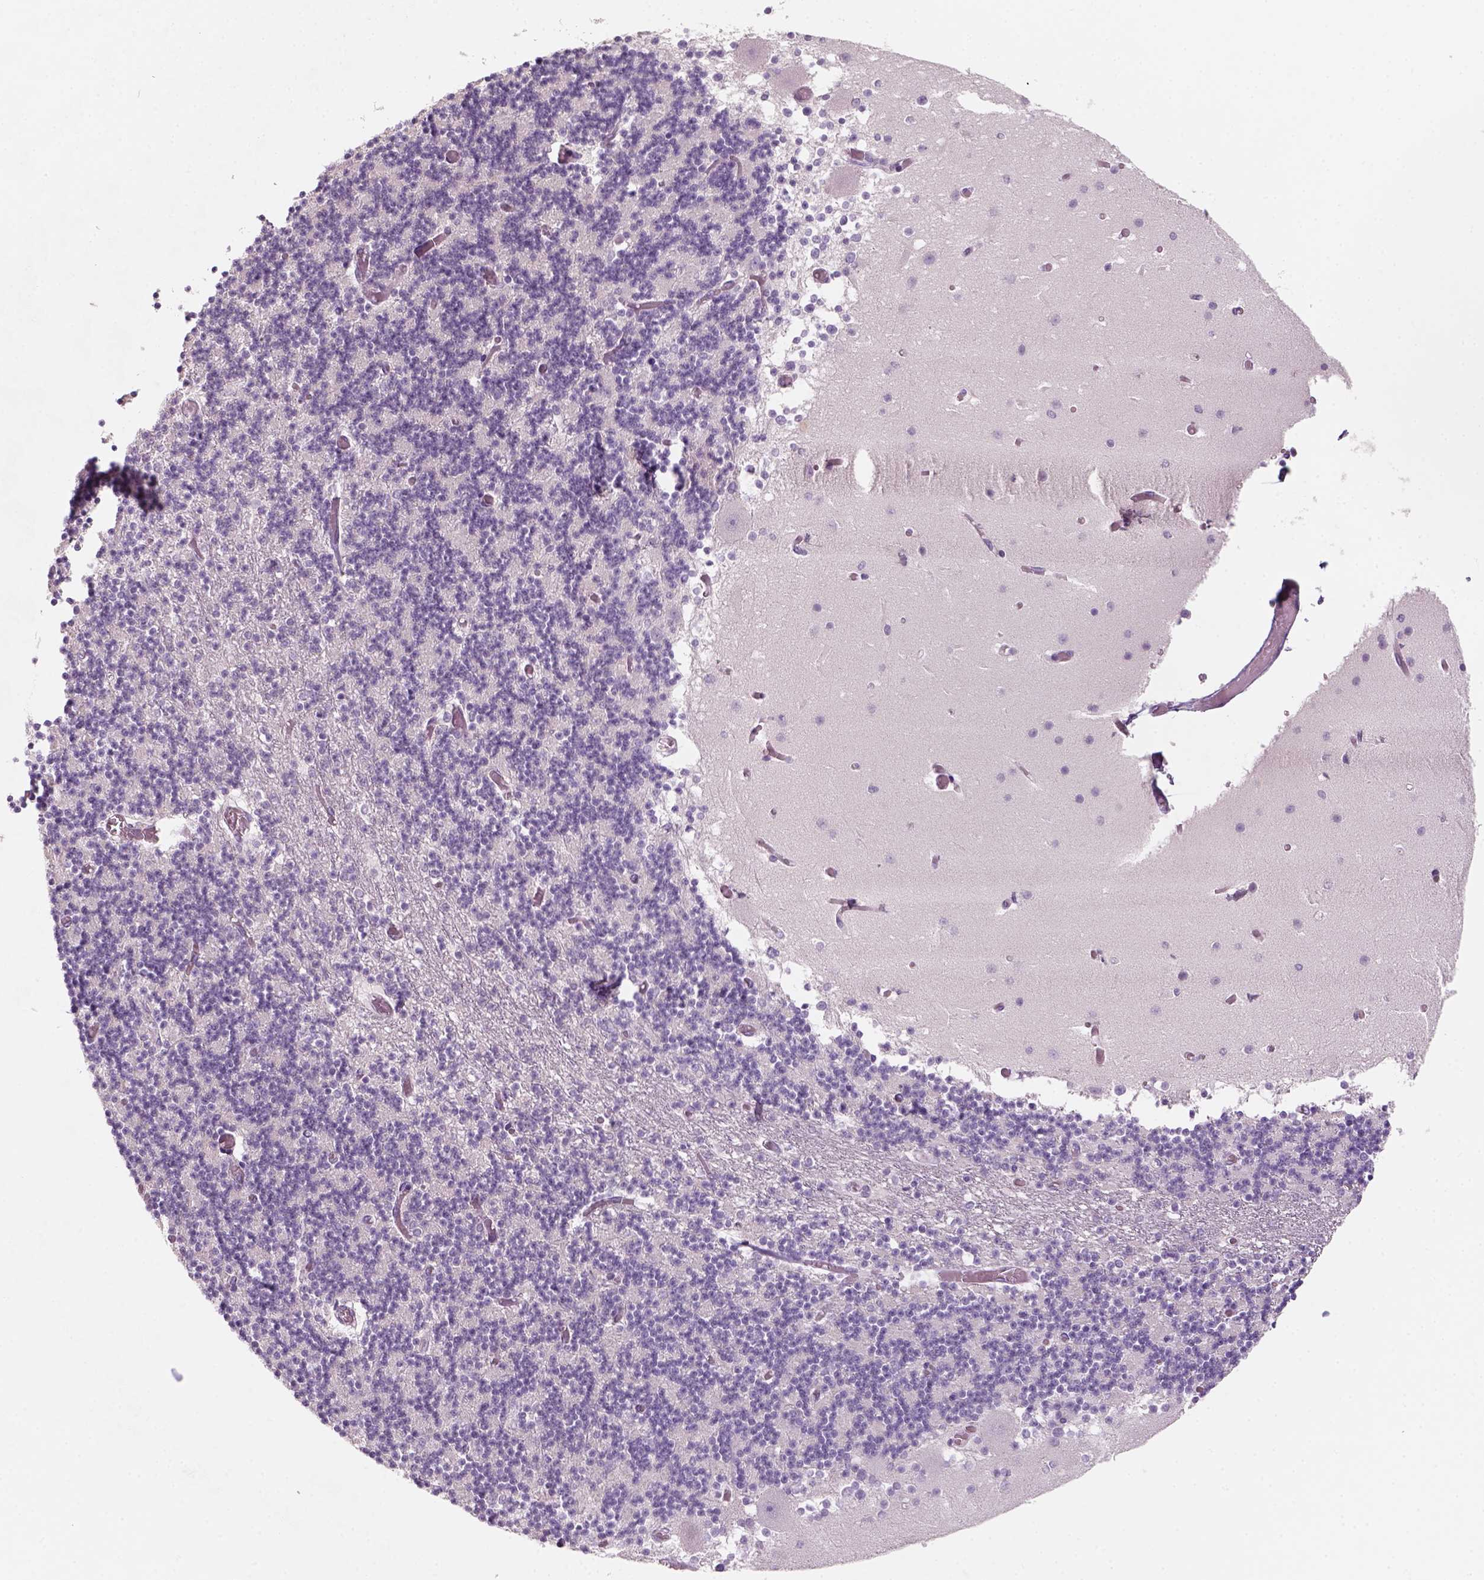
{"staining": {"intensity": "negative", "quantity": "none", "location": "none"}, "tissue": "cerebellum", "cell_type": "Cells in granular layer", "image_type": "normal", "snomed": [{"axis": "morphology", "description": "Normal tissue, NOS"}, {"axis": "topography", "description": "Cerebellum"}], "caption": "Cerebellum stained for a protein using IHC shows no staining cells in granular layer.", "gene": "KRT25", "patient": {"sex": "female", "age": 28}}